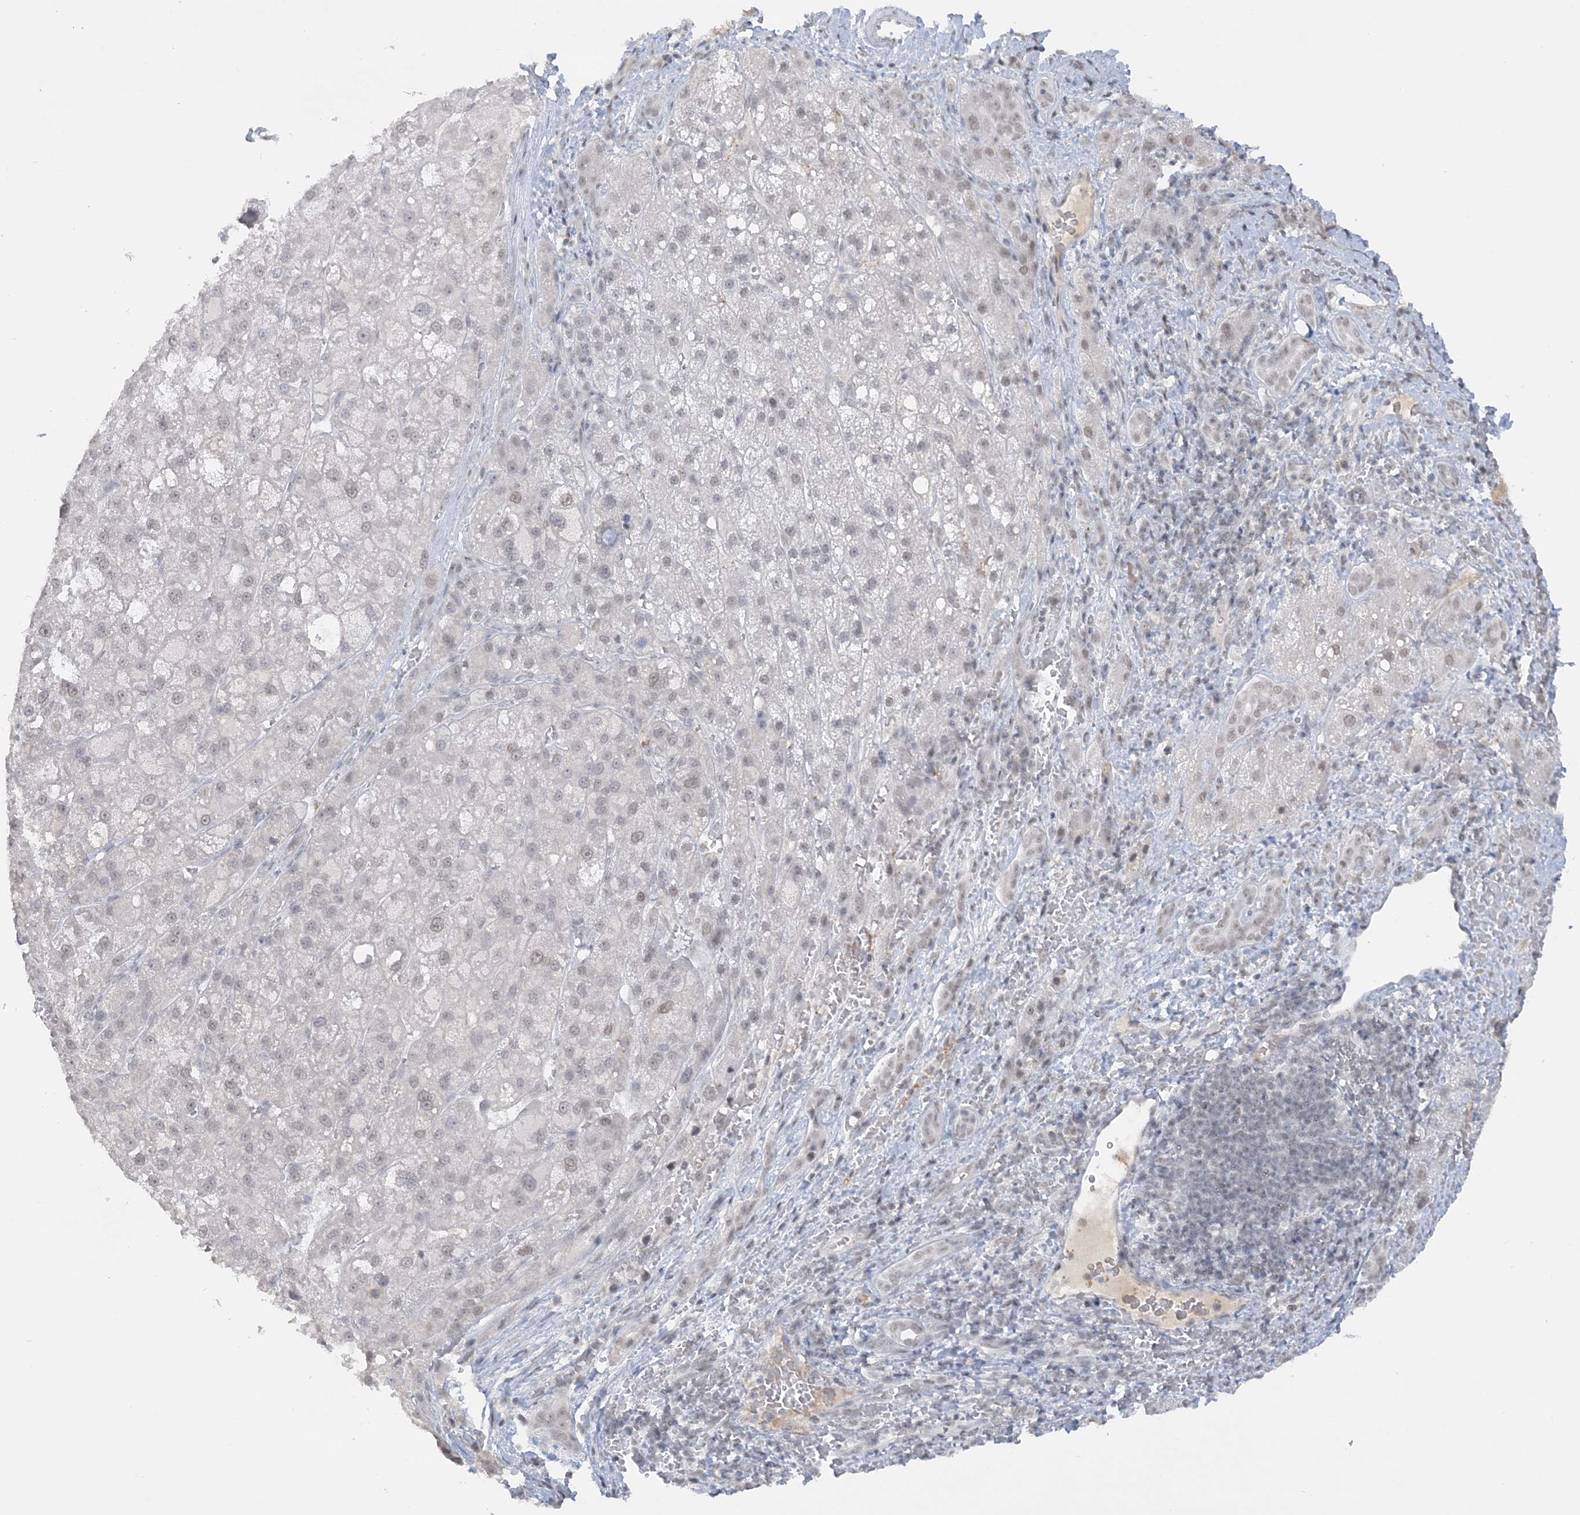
{"staining": {"intensity": "weak", "quantity": "<25%", "location": "nuclear"}, "tissue": "liver cancer", "cell_type": "Tumor cells", "image_type": "cancer", "snomed": [{"axis": "morphology", "description": "Carcinoma, Hepatocellular, NOS"}, {"axis": "topography", "description": "Liver"}], "caption": "This is an immunohistochemistry (IHC) photomicrograph of human liver cancer (hepatocellular carcinoma). There is no expression in tumor cells.", "gene": "KMT2D", "patient": {"sex": "male", "age": 57}}